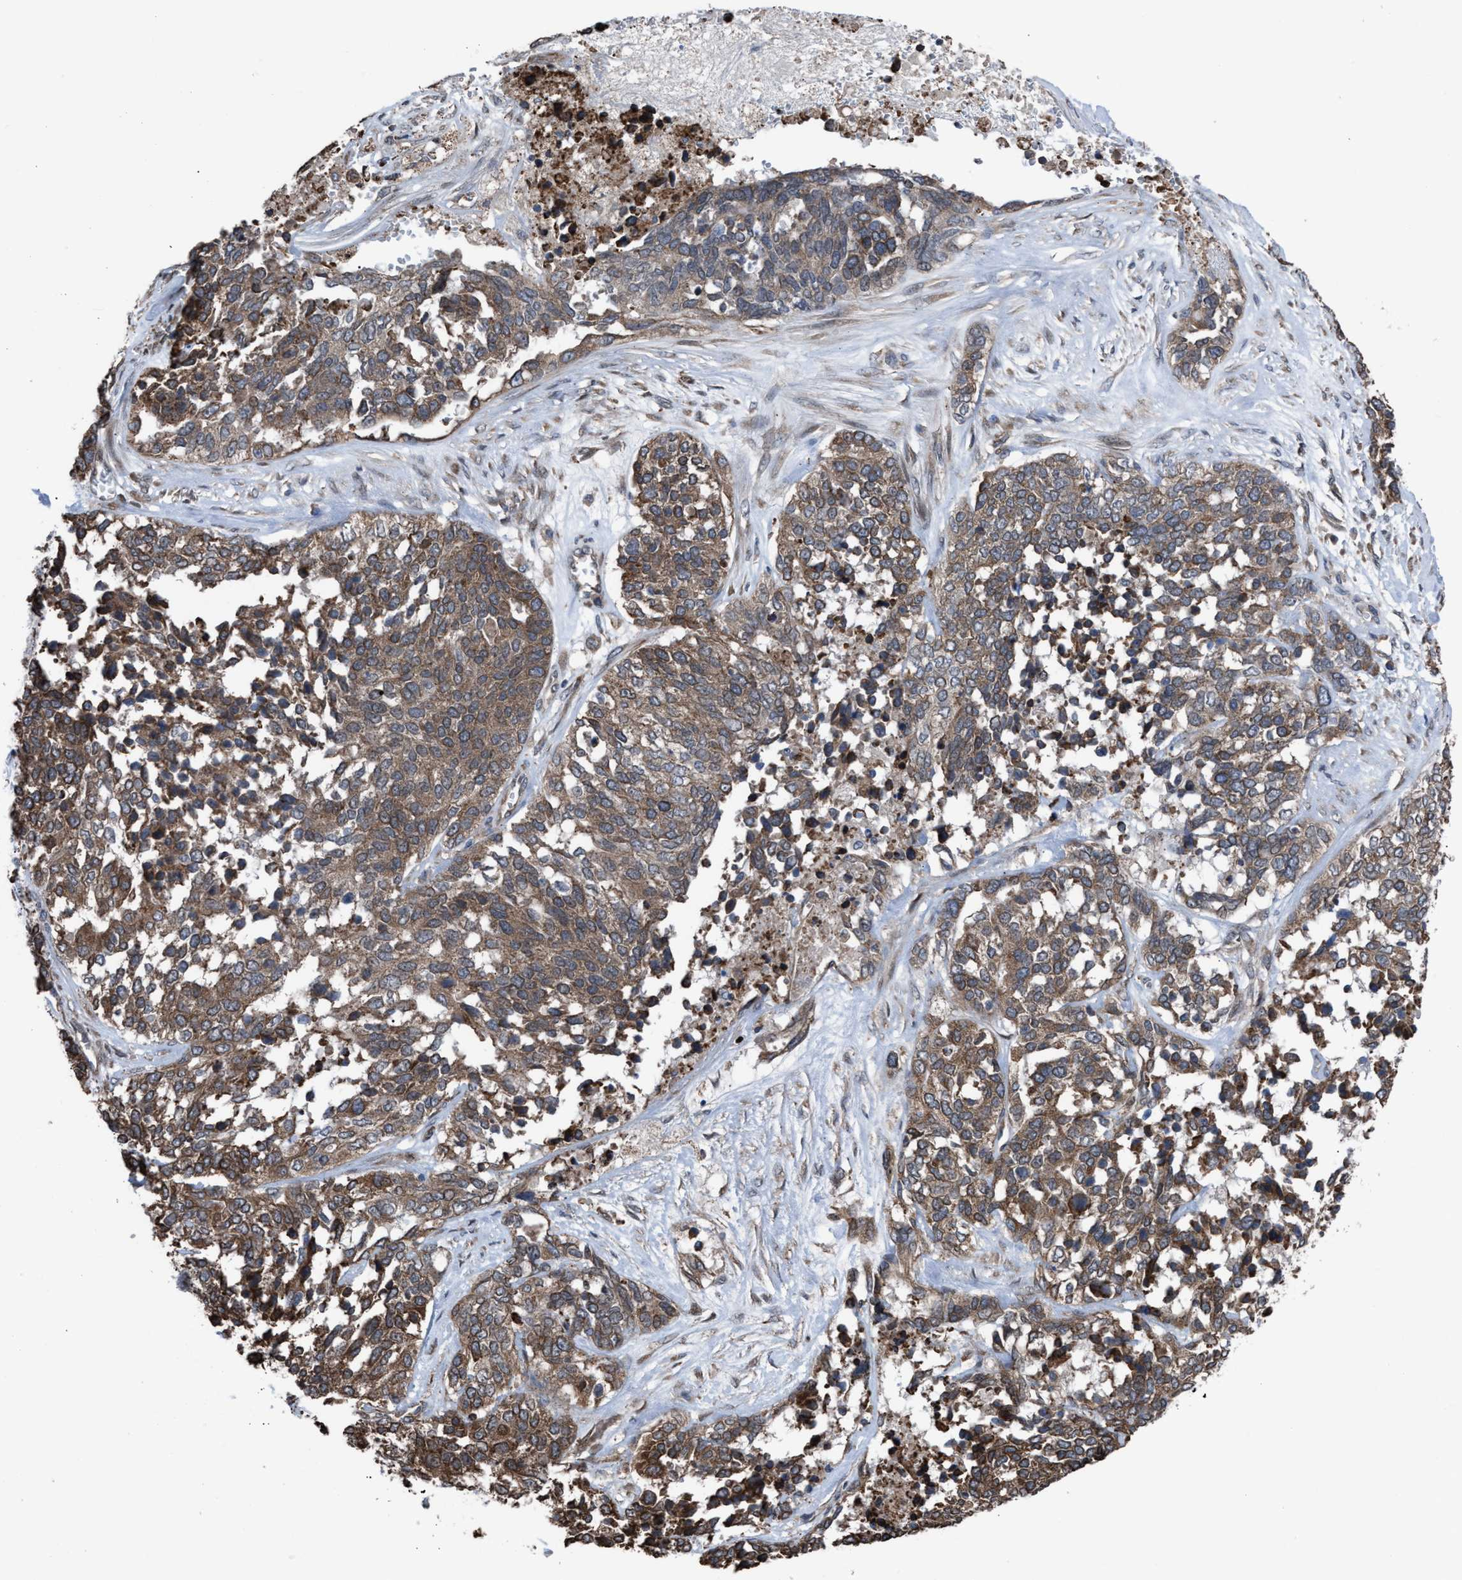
{"staining": {"intensity": "moderate", "quantity": ">75%", "location": "cytoplasmic/membranous"}, "tissue": "ovarian cancer", "cell_type": "Tumor cells", "image_type": "cancer", "snomed": [{"axis": "morphology", "description": "Cystadenocarcinoma, serous, NOS"}, {"axis": "topography", "description": "Ovary"}], "caption": "There is medium levels of moderate cytoplasmic/membranous expression in tumor cells of serous cystadenocarcinoma (ovarian), as demonstrated by immunohistochemical staining (brown color).", "gene": "TP53BP2", "patient": {"sex": "female", "age": 44}}